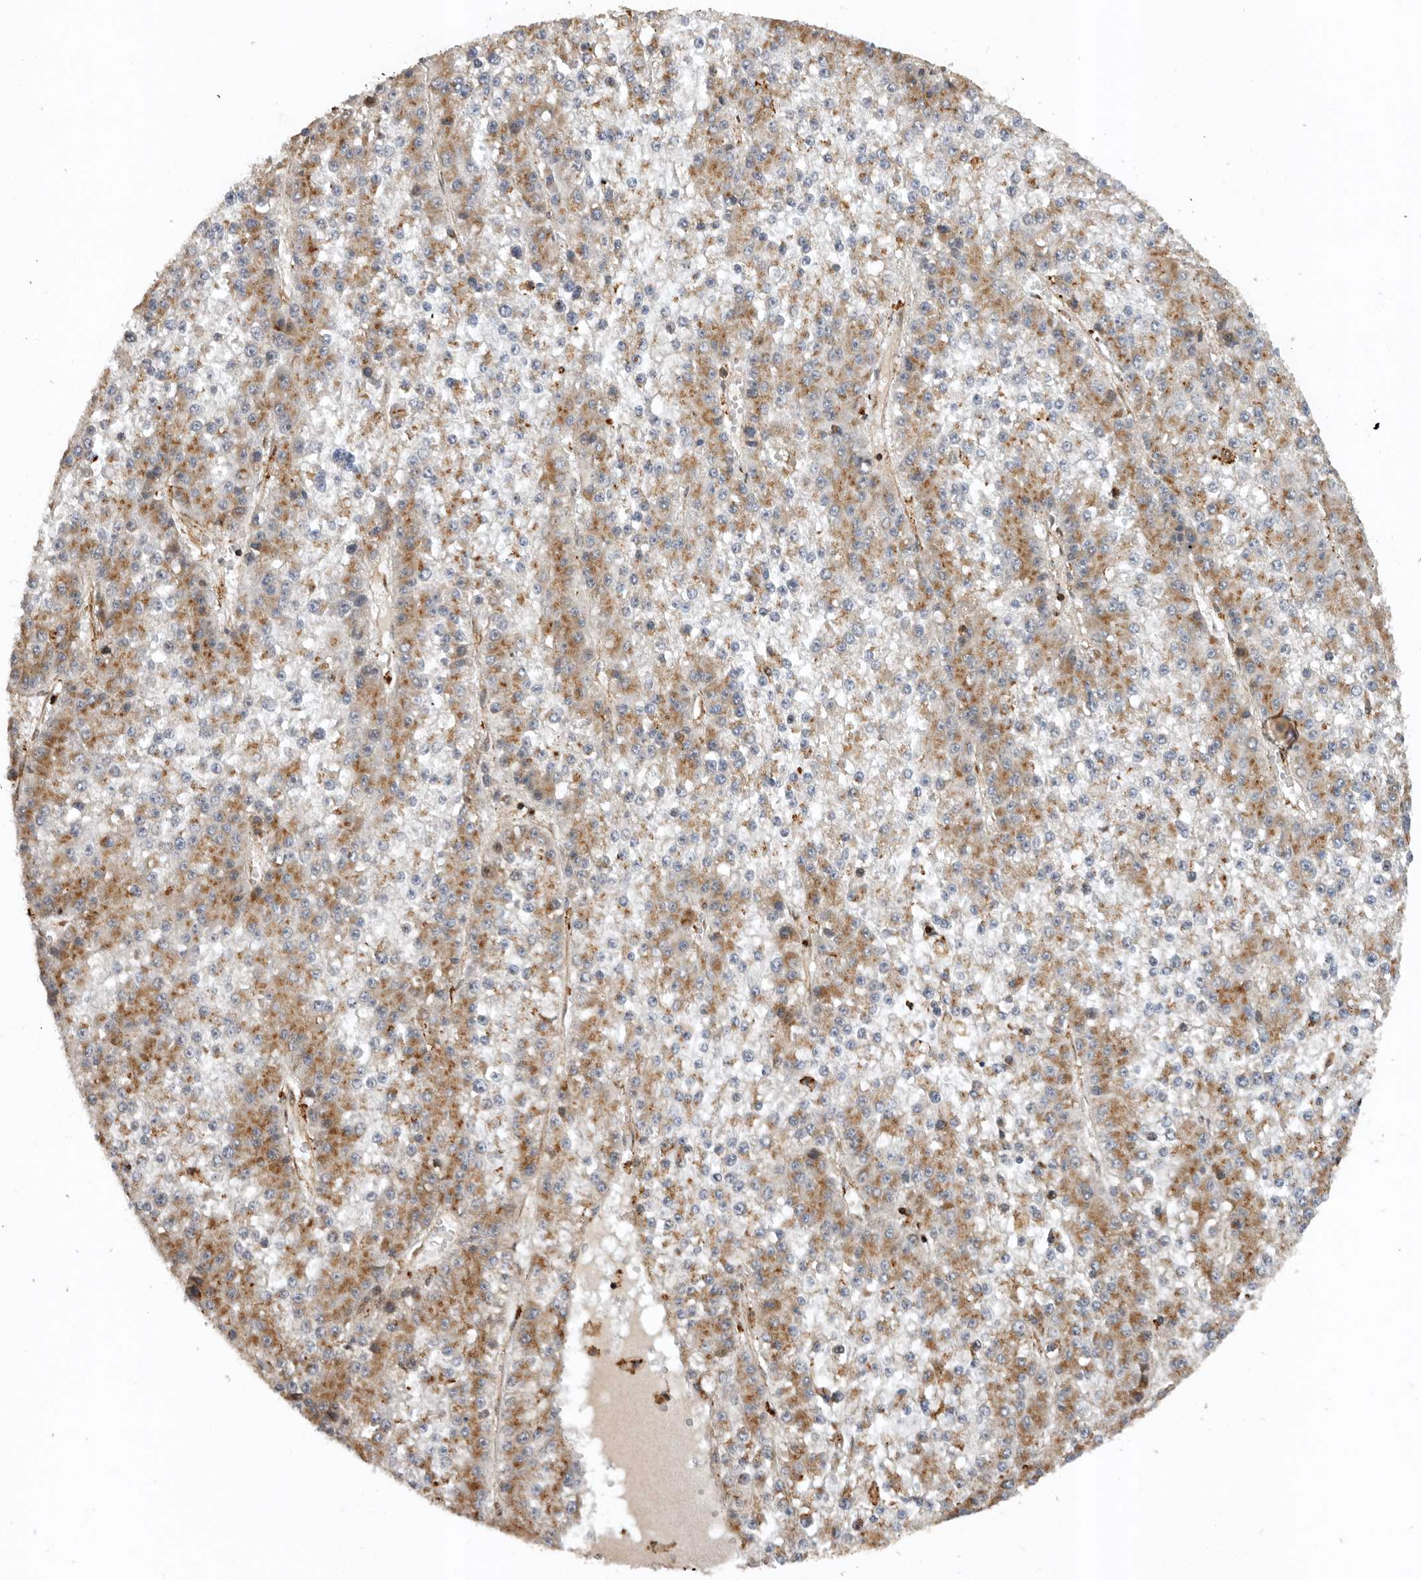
{"staining": {"intensity": "moderate", "quantity": "25%-75%", "location": "cytoplasmic/membranous"}, "tissue": "liver cancer", "cell_type": "Tumor cells", "image_type": "cancer", "snomed": [{"axis": "morphology", "description": "Carcinoma, Hepatocellular, NOS"}, {"axis": "topography", "description": "Liver"}], "caption": "A high-resolution image shows immunohistochemistry staining of liver hepatocellular carcinoma, which reveals moderate cytoplasmic/membranous expression in about 25%-75% of tumor cells.", "gene": "RNF157", "patient": {"sex": "female", "age": 73}}